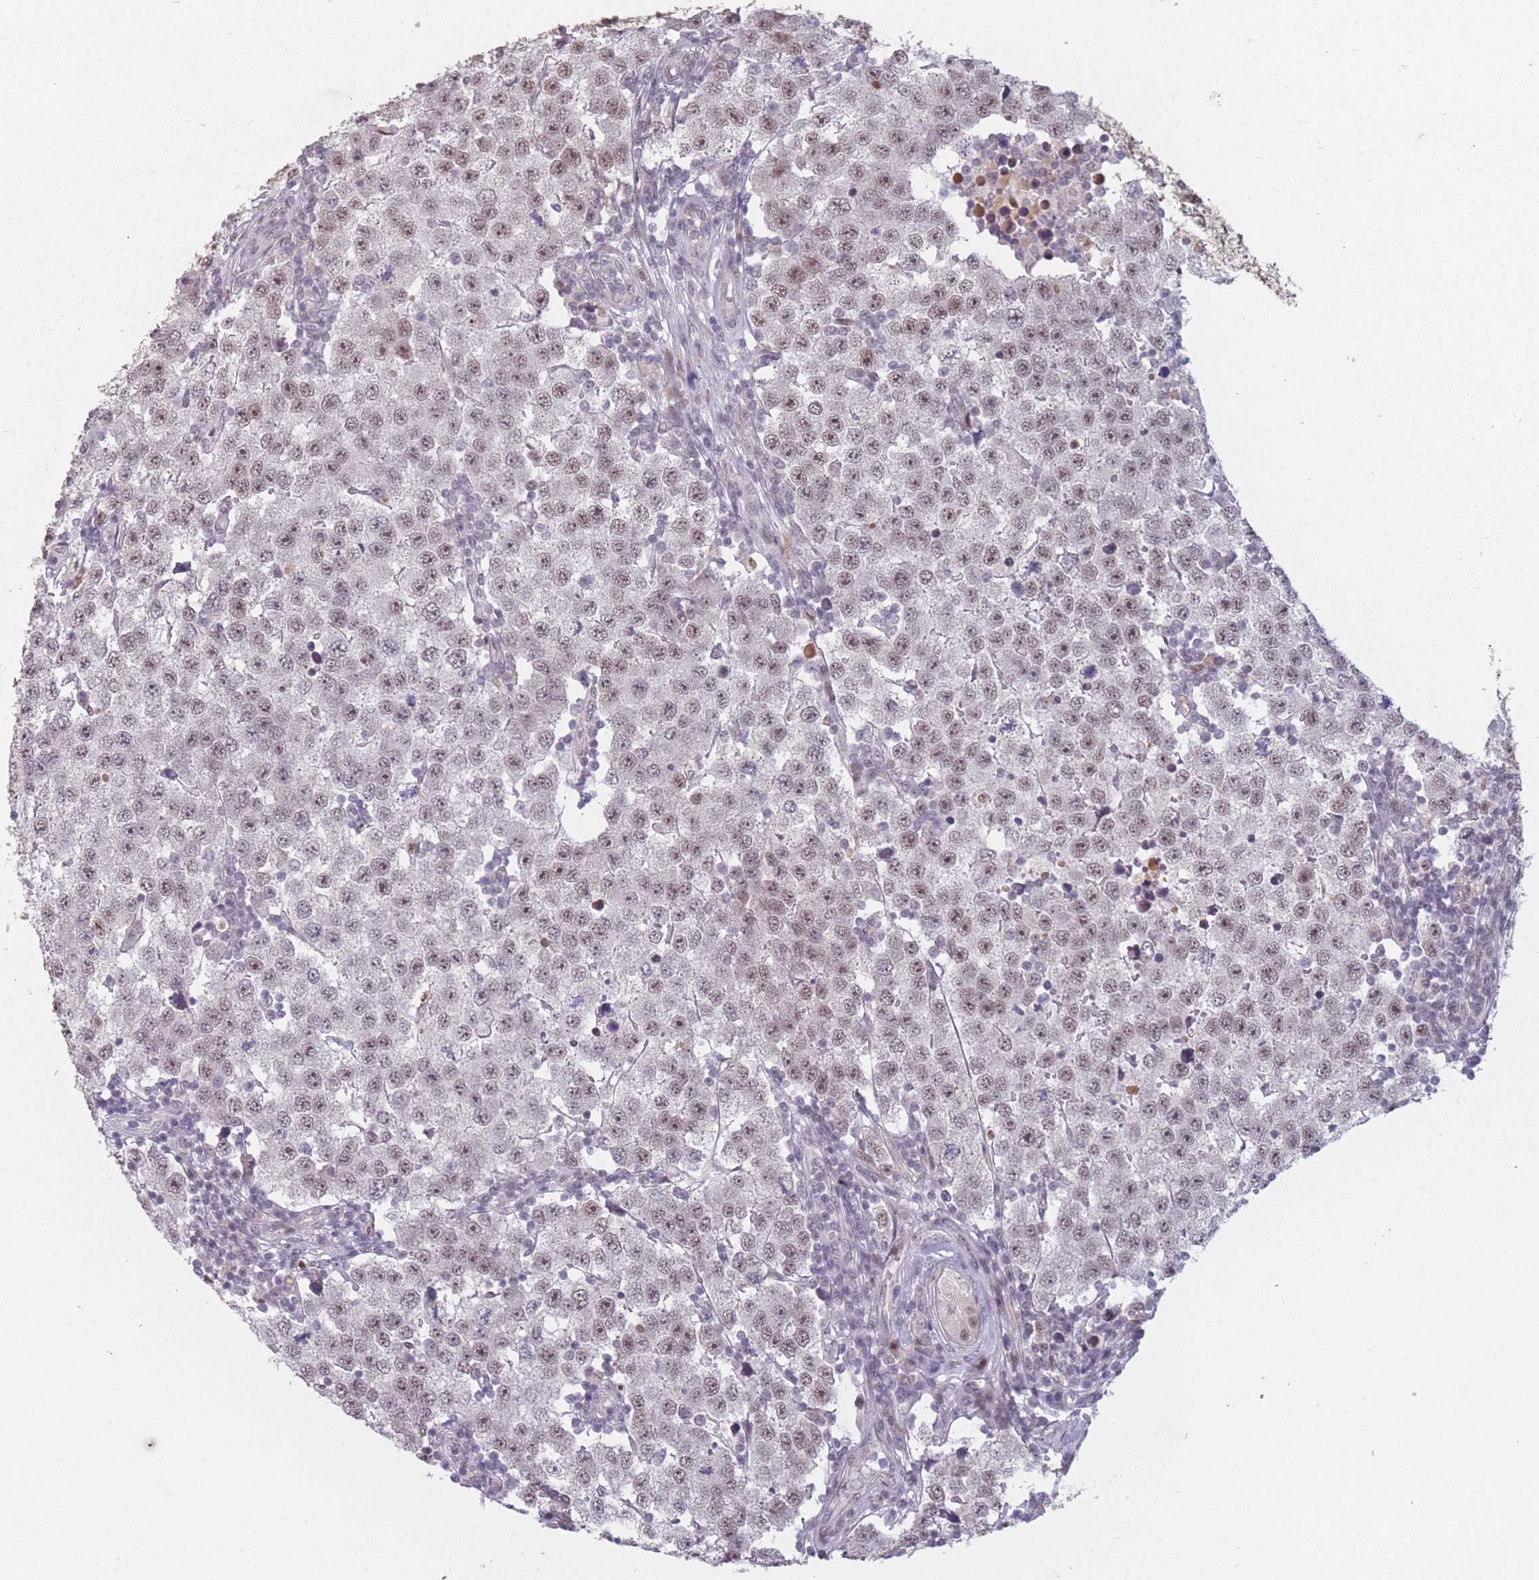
{"staining": {"intensity": "moderate", "quantity": ">75%", "location": "nuclear"}, "tissue": "testis cancer", "cell_type": "Tumor cells", "image_type": "cancer", "snomed": [{"axis": "morphology", "description": "Seminoma, NOS"}, {"axis": "topography", "description": "Testis"}], "caption": "Tumor cells exhibit medium levels of moderate nuclear staining in approximately >75% of cells in testis cancer (seminoma).", "gene": "SUPT6H", "patient": {"sex": "male", "age": 34}}